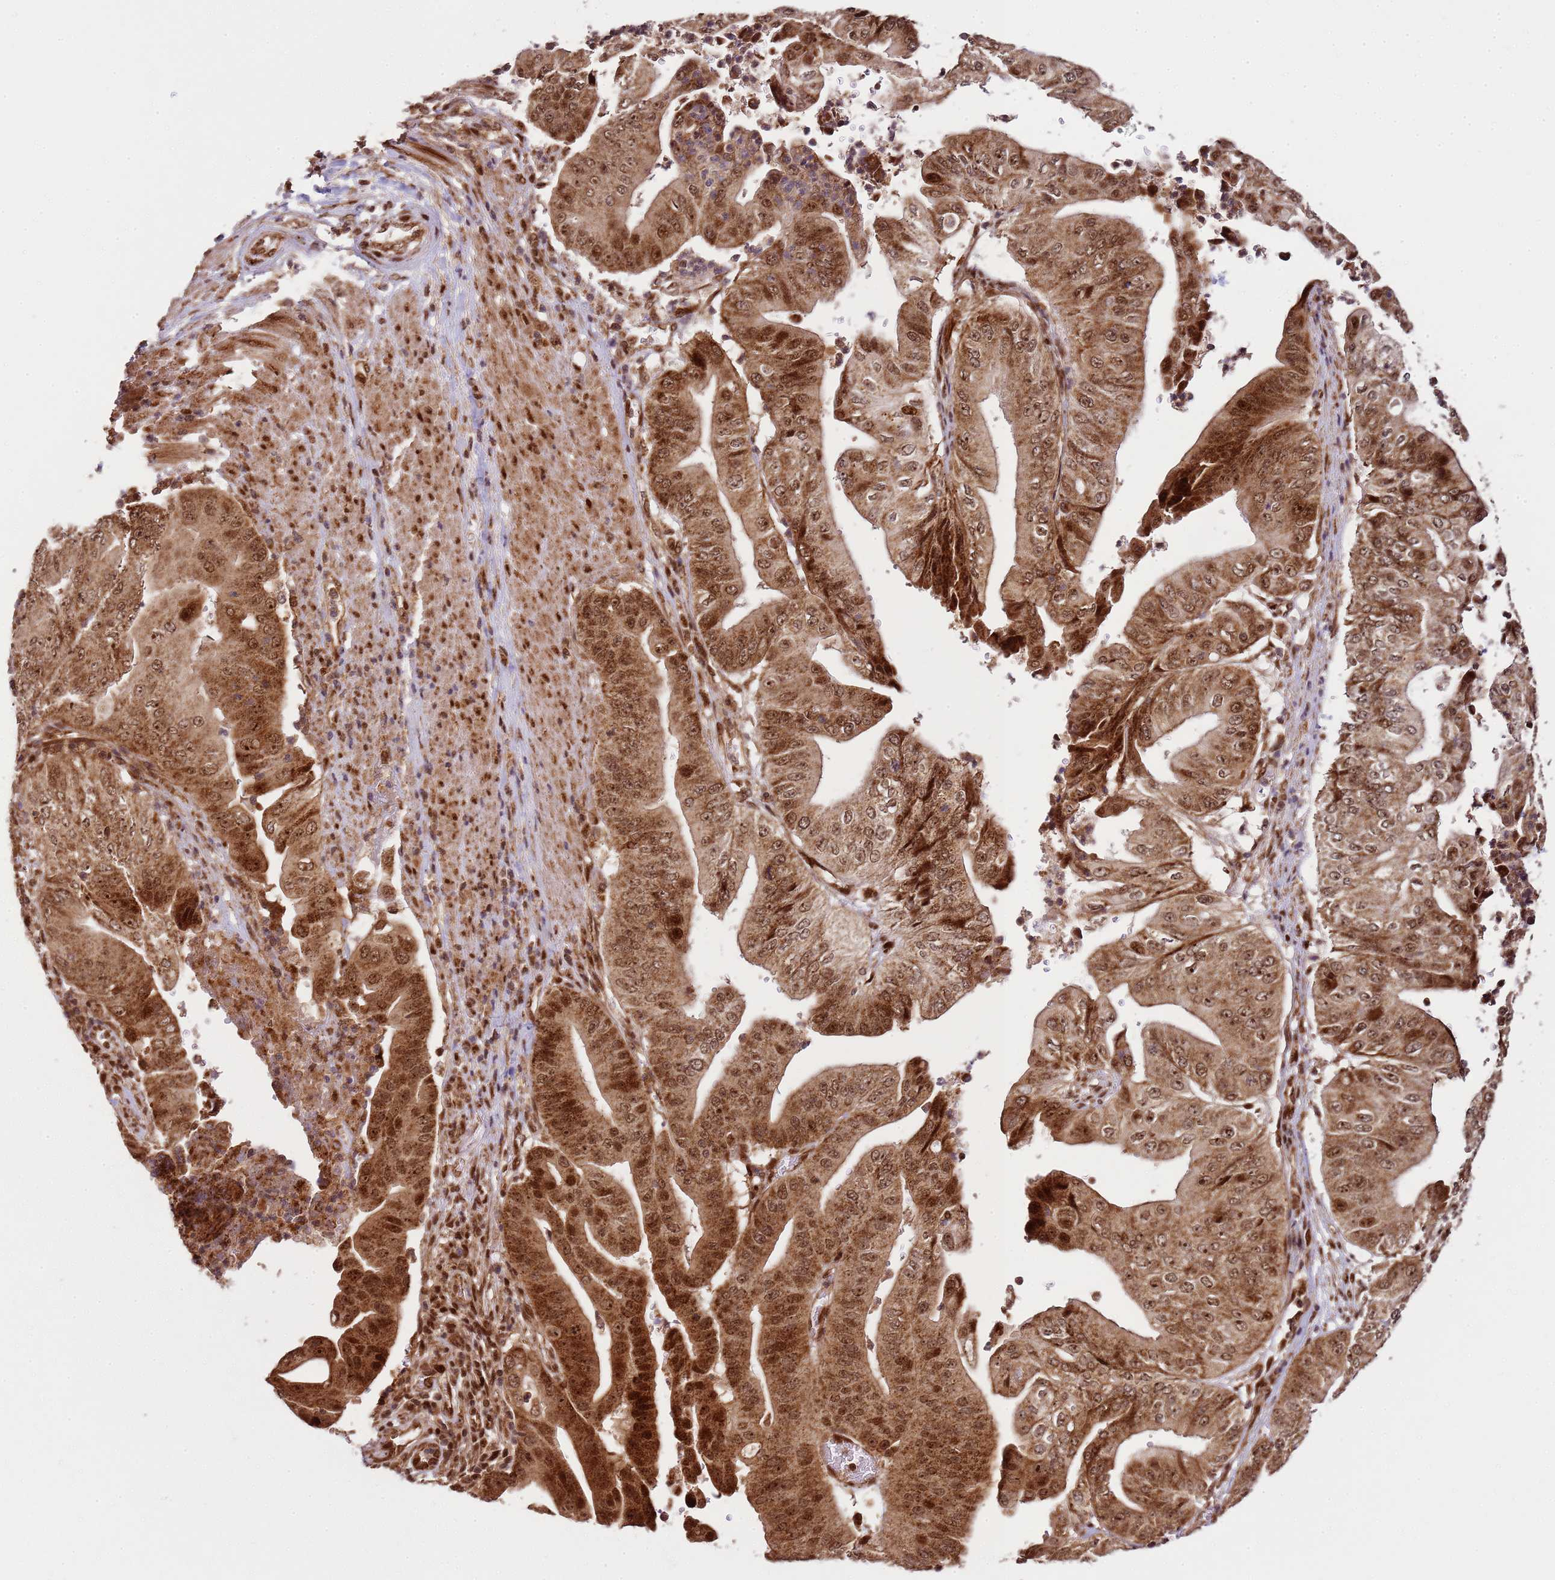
{"staining": {"intensity": "strong", "quantity": ">75%", "location": "cytoplasmic/membranous,nuclear"}, "tissue": "pancreatic cancer", "cell_type": "Tumor cells", "image_type": "cancer", "snomed": [{"axis": "morphology", "description": "Adenocarcinoma, NOS"}, {"axis": "topography", "description": "Pancreas"}], "caption": "An image of human pancreatic adenocarcinoma stained for a protein reveals strong cytoplasmic/membranous and nuclear brown staining in tumor cells.", "gene": "PEX14", "patient": {"sex": "female", "age": 77}}